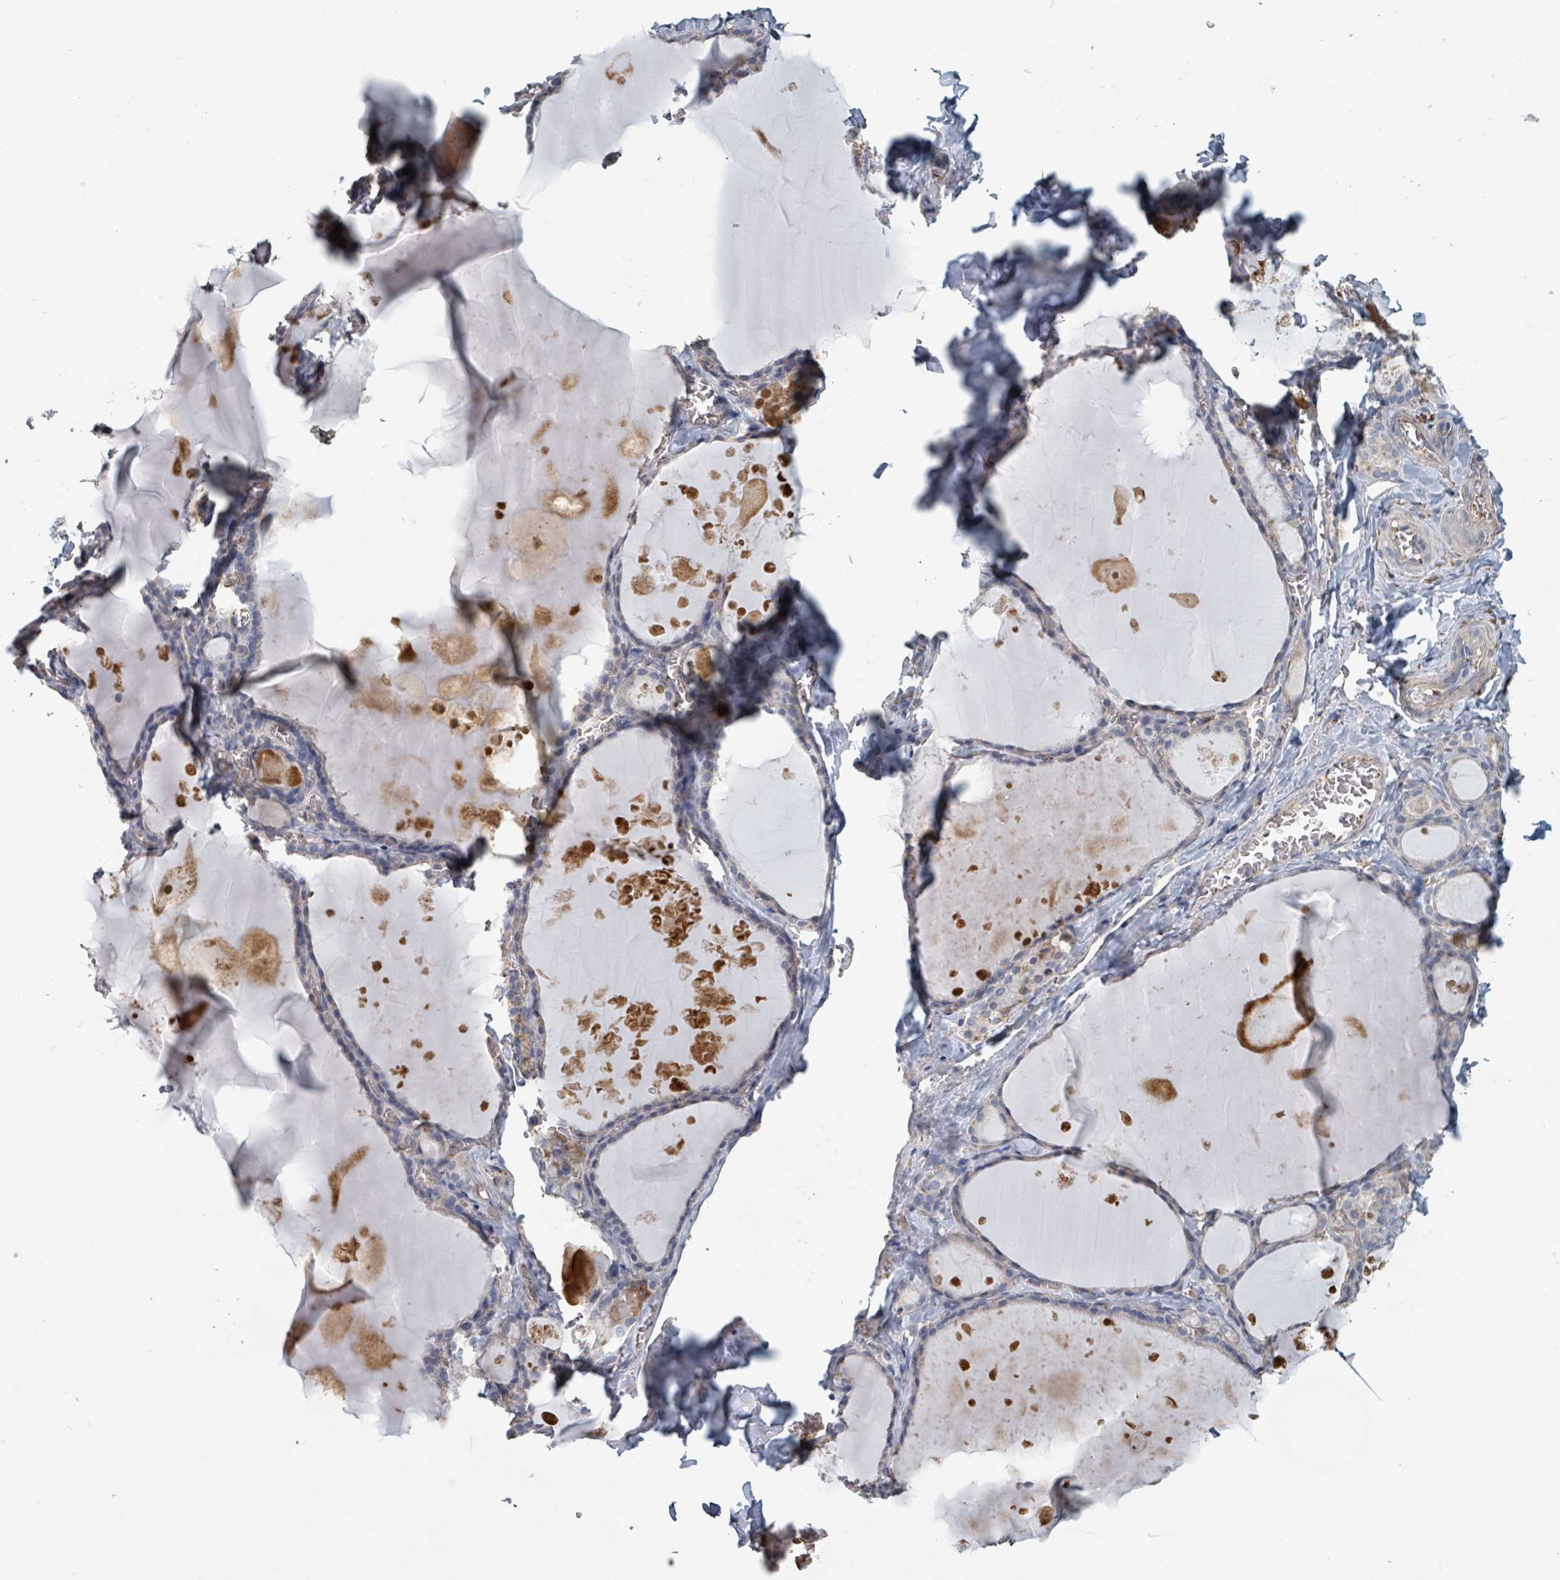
{"staining": {"intensity": "negative", "quantity": "none", "location": "none"}, "tissue": "thyroid gland", "cell_type": "Glandular cells", "image_type": "normal", "snomed": [{"axis": "morphology", "description": "Normal tissue, NOS"}, {"axis": "topography", "description": "Thyroid gland"}], "caption": "Immunohistochemistry image of benign thyroid gland stained for a protein (brown), which exhibits no positivity in glandular cells.", "gene": "PLAUR", "patient": {"sex": "male", "age": 56}}